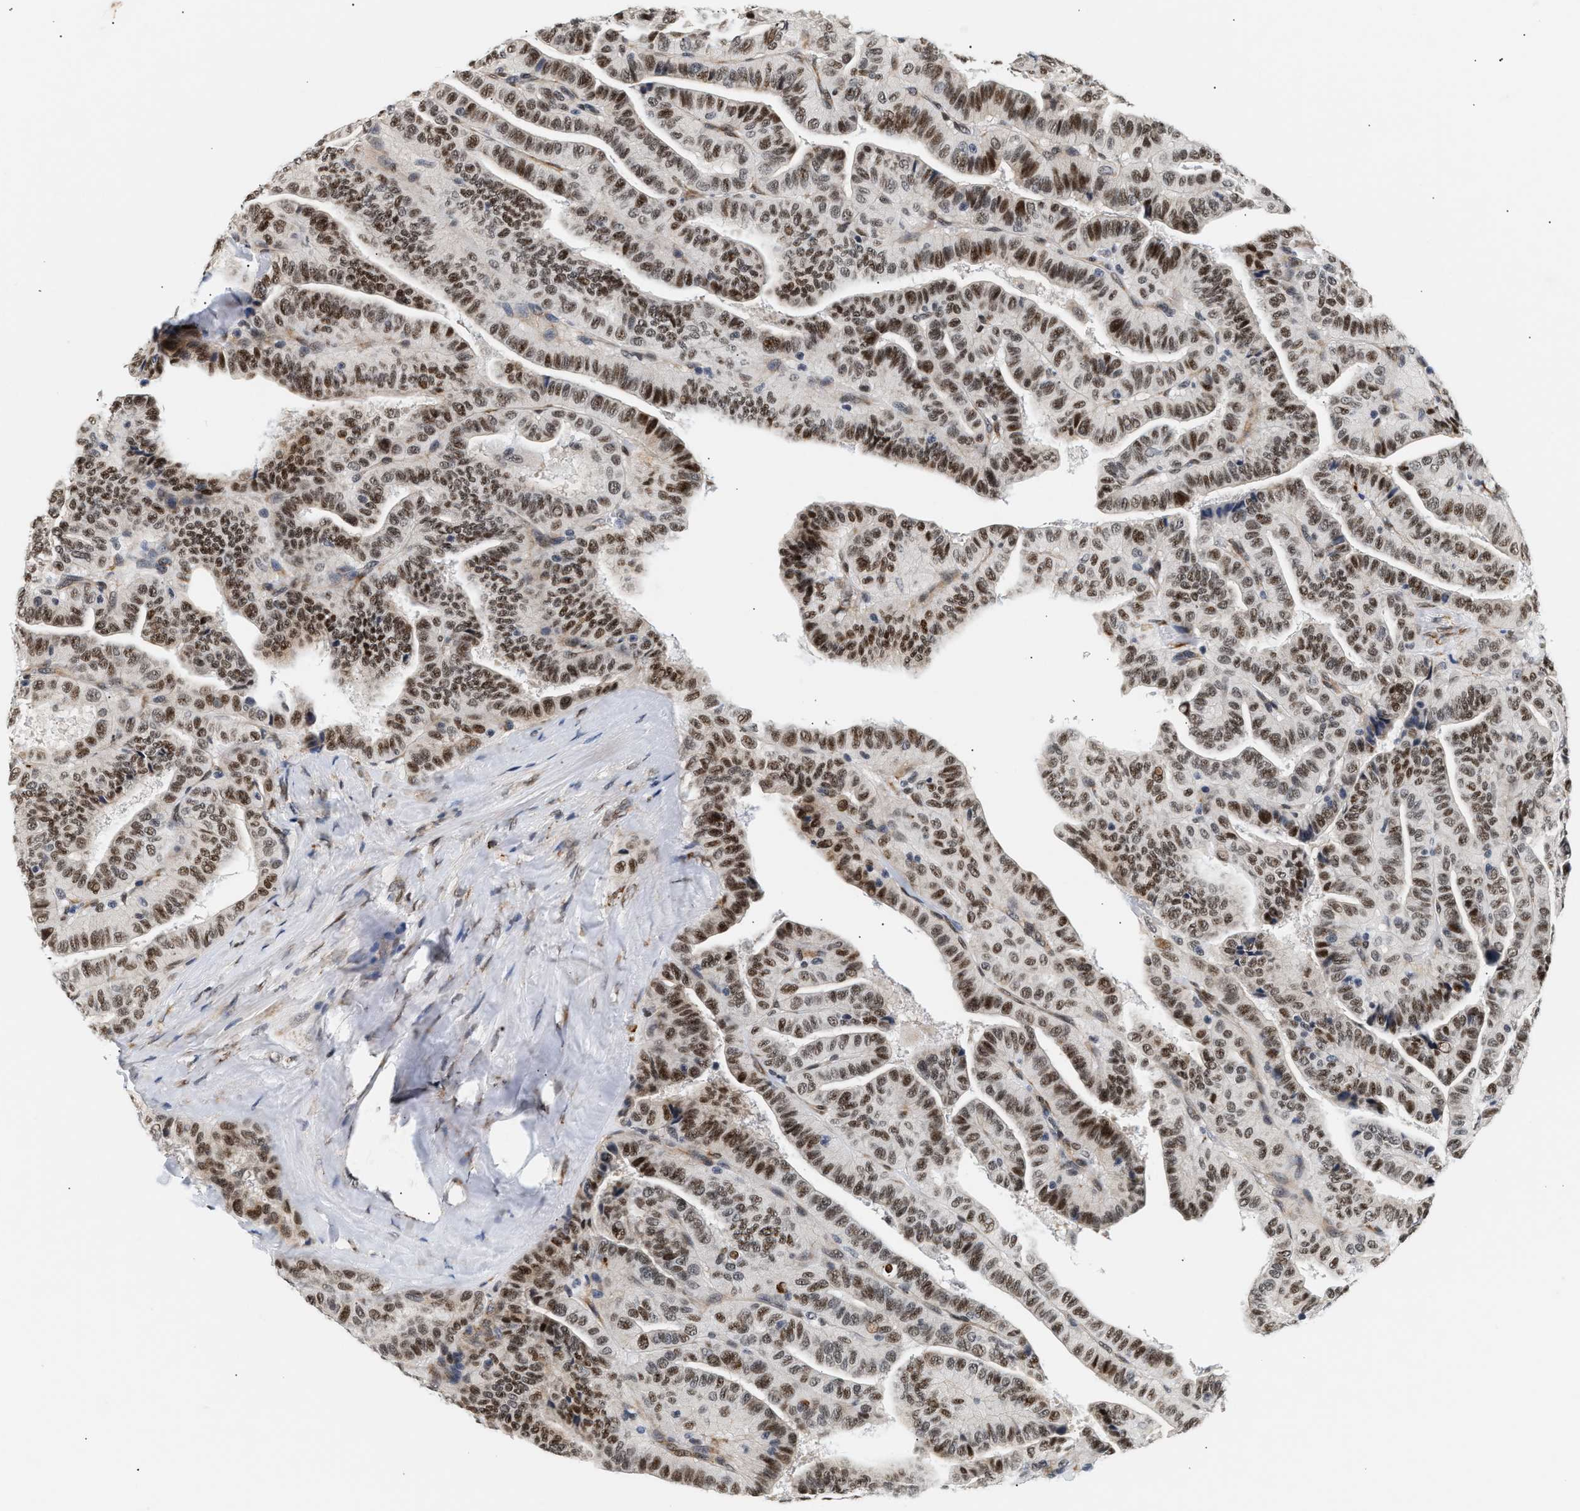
{"staining": {"intensity": "moderate", "quantity": ">75%", "location": "nuclear"}, "tissue": "thyroid cancer", "cell_type": "Tumor cells", "image_type": "cancer", "snomed": [{"axis": "morphology", "description": "Papillary adenocarcinoma, NOS"}, {"axis": "topography", "description": "Thyroid gland"}], "caption": "High-magnification brightfield microscopy of papillary adenocarcinoma (thyroid) stained with DAB (brown) and counterstained with hematoxylin (blue). tumor cells exhibit moderate nuclear expression is identified in about>75% of cells.", "gene": "THOC1", "patient": {"sex": "male", "age": 77}}